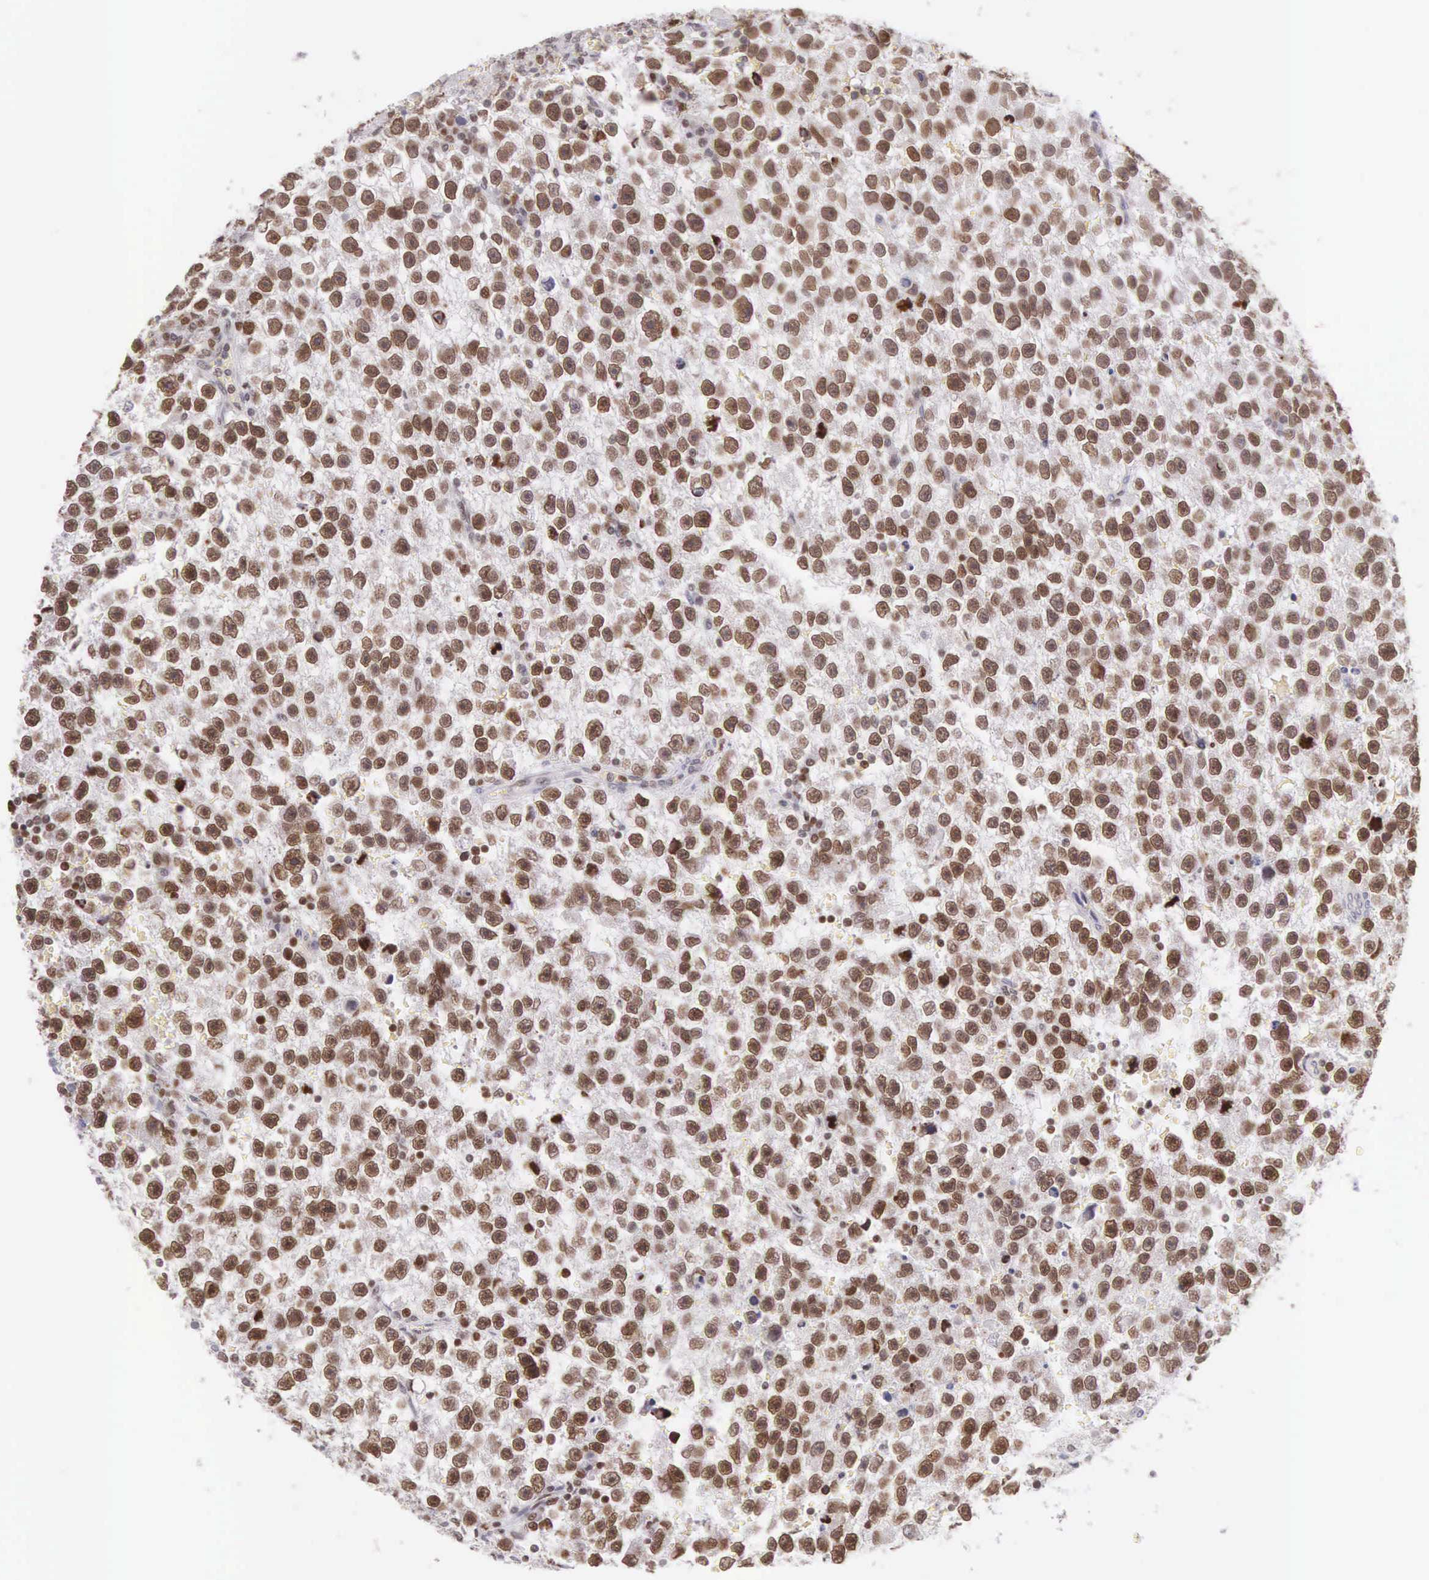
{"staining": {"intensity": "strong", "quantity": ">75%", "location": "nuclear"}, "tissue": "testis cancer", "cell_type": "Tumor cells", "image_type": "cancer", "snomed": [{"axis": "morphology", "description": "Seminoma, NOS"}, {"axis": "topography", "description": "Testis"}], "caption": "Testis cancer (seminoma) stained with DAB (3,3'-diaminobenzidine) IHC displays high levels of strong nuclear expression in approximately >75% of tumor cells. (Stains: DAB in brown, nuclei in blue, Microscopy: brightfield microscopy at high magnification).", "gene": "VRK1", "patient": {"sex": "male", "age": 33}}